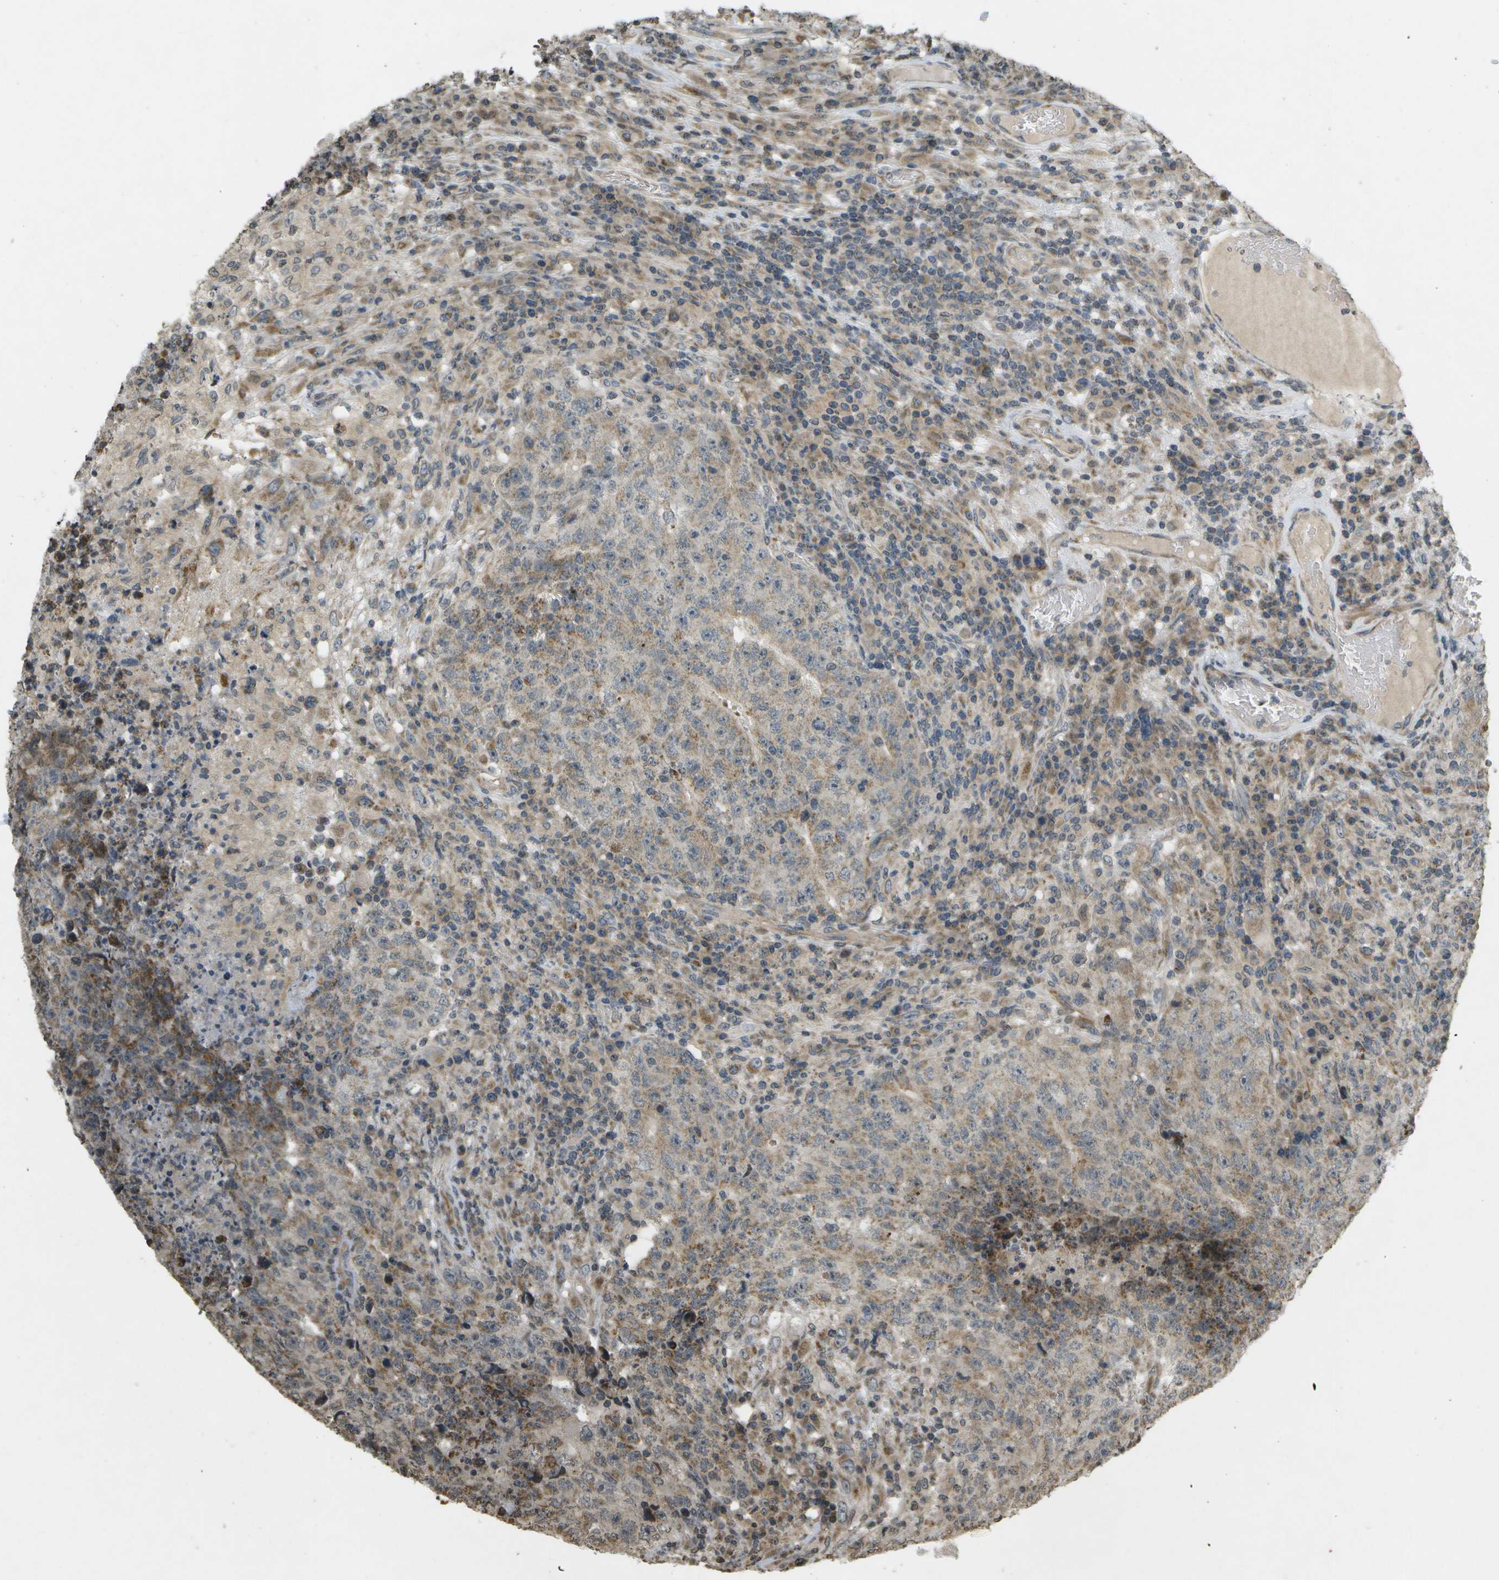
{"staining": {"intensity": "weak", "quantity": "25%-75%", "location": "cytoplasmic/membranous"}, "tissue": "testis cancer", "cell_type": "Tumor cells", "image_type": "cancer", "snomed": [{"axis": "morphology", "description": "Necrosis, NOS"}, {"axis": "morphology", "description": "Carcinoma, Embryonal, NOS"}, {"axis": "topography", "description": "Testis"}], "caption": "Immunohistochemical staining of human embryonal carcinoma (testis) reveals weak cytoplasmic/membranous protein staining in about 25%-75% of tumor cells. (brown staining indicates protein expression, while blue staining denotes nuclei).", "gene": "RAB21", "patient": {"sex": "male", "age": 19}}